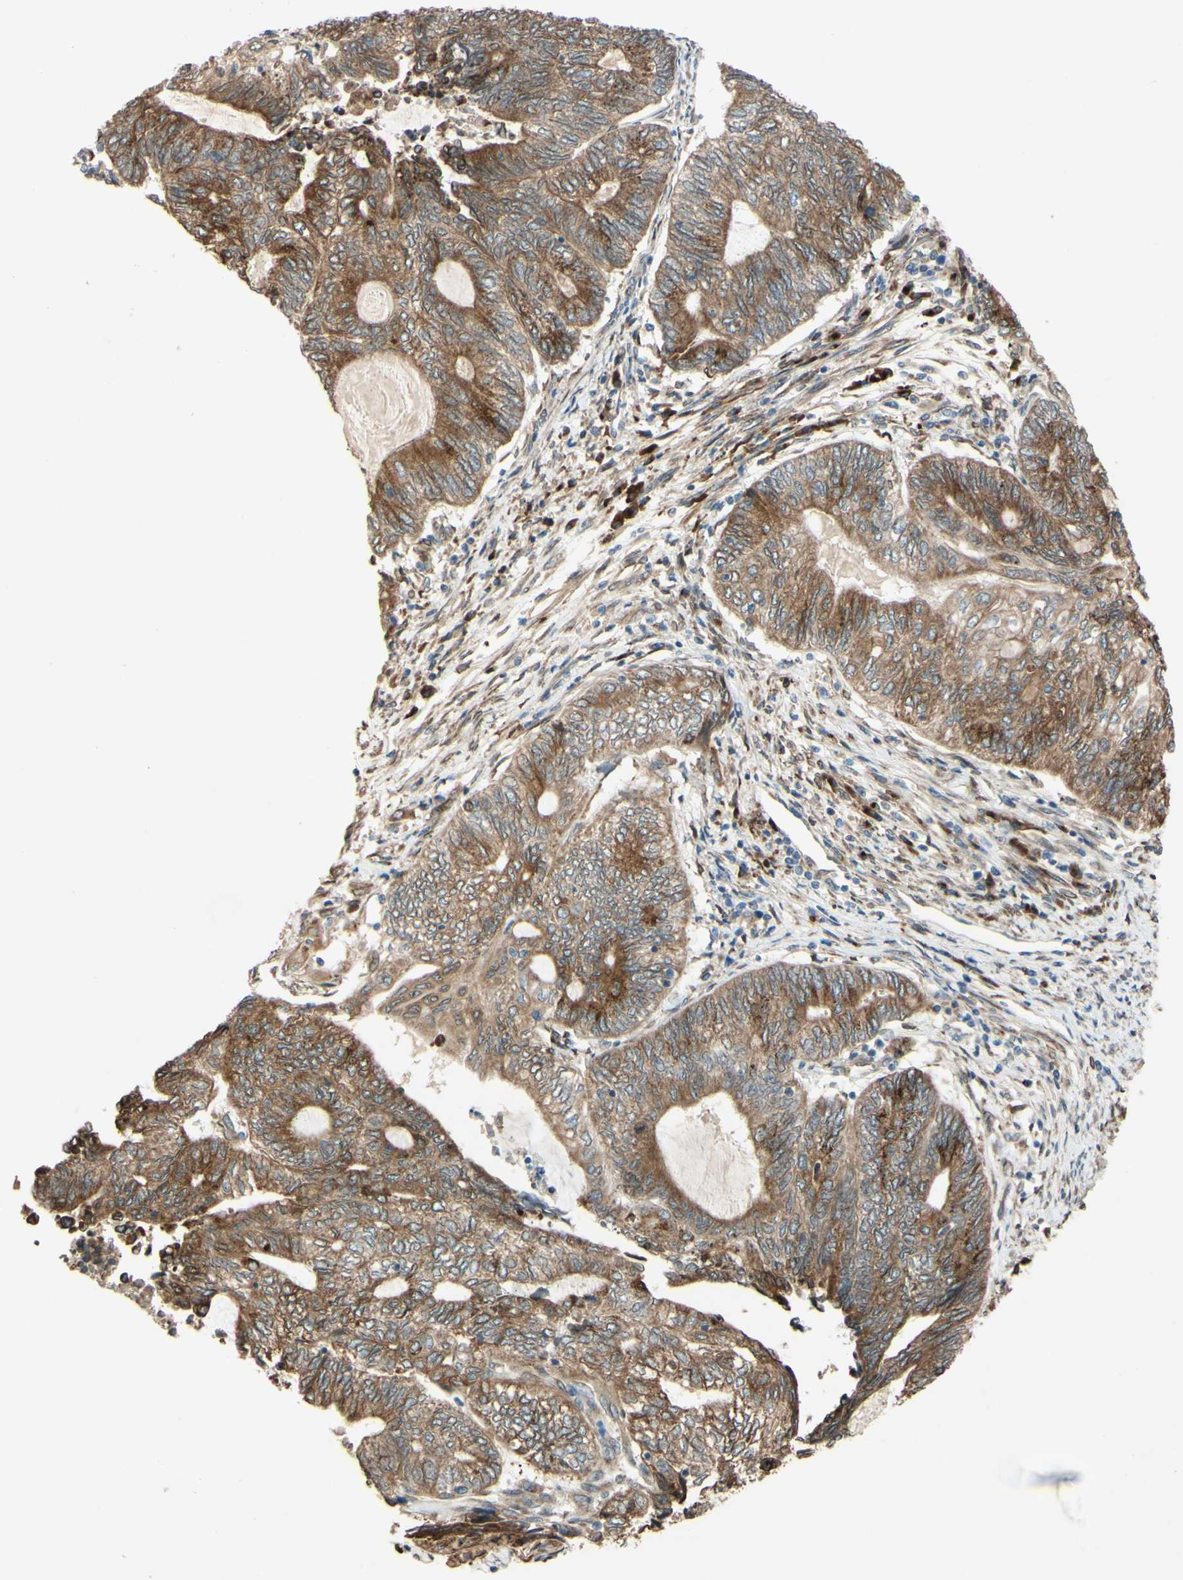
{"staining": {"intensity": "moderate", "quantity": ">75%", "location": "cytoplasmic/membranous"}, "tissue": "endometrial cancer", "cell_type": "Tumor cells", "image_type": "cancer", "snomed": [{"axis": "morphology", "description": "Adenocarcinoma, NOS"}, {"axis": "topography", "description": "Uterus"}, {"axis": "topography", "description": "Endometrium"}], "caption": "This is a photomicrograph of IHC staining of endometrial cancer (adenocarcinoma), which shows moderate staining in the cytoplasmic/membranous of tumor cells.", "gene": "PTPRU", "patient": {"sex": "female", "age": 70}}